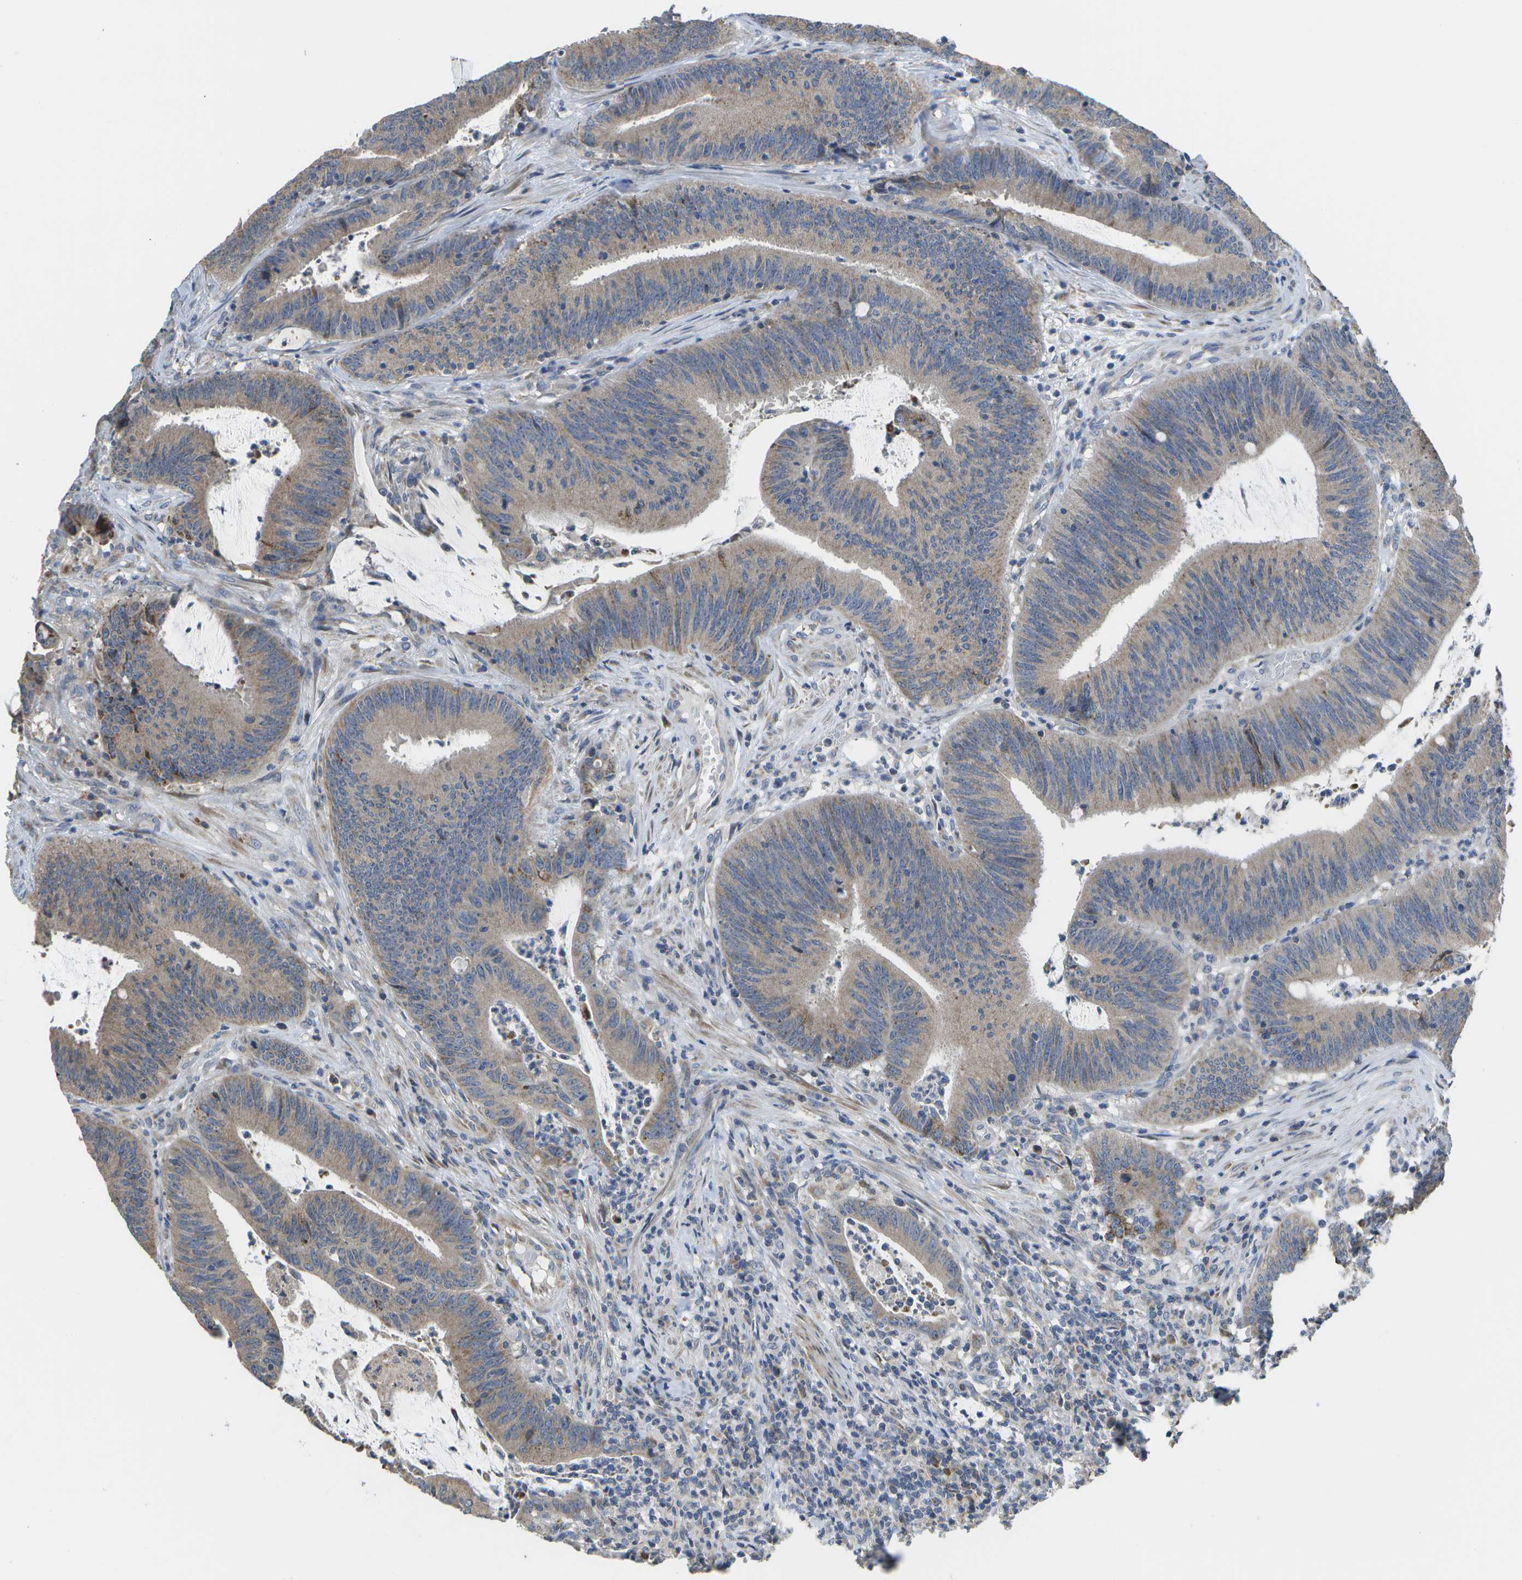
{"staining": {"intensity": "weak", "quantity": ">75%", "location": "cytoplasmic/membranous"}, "tissue": "colorectal cancer", "cell_type": "Tumor cells", "image_type": "cancer", "snomed": [{"axis": "morphology", "description": "Normal tissue, NOS"}, {"axis": "morphology", "description": "Adenocarcinoma, NOS"}, {"axis": "topography", "description": "Rectum"}], "caption": "Immunohistochemistry (IHC) image of human colorectal cancer stained for a protein (brown), which shows low levels of weak cytoplasmic/membranous positivity in approximately >75% of tumor cells.", "gene": "HADHA", "patient": {"sex": "female", "age": 66}}